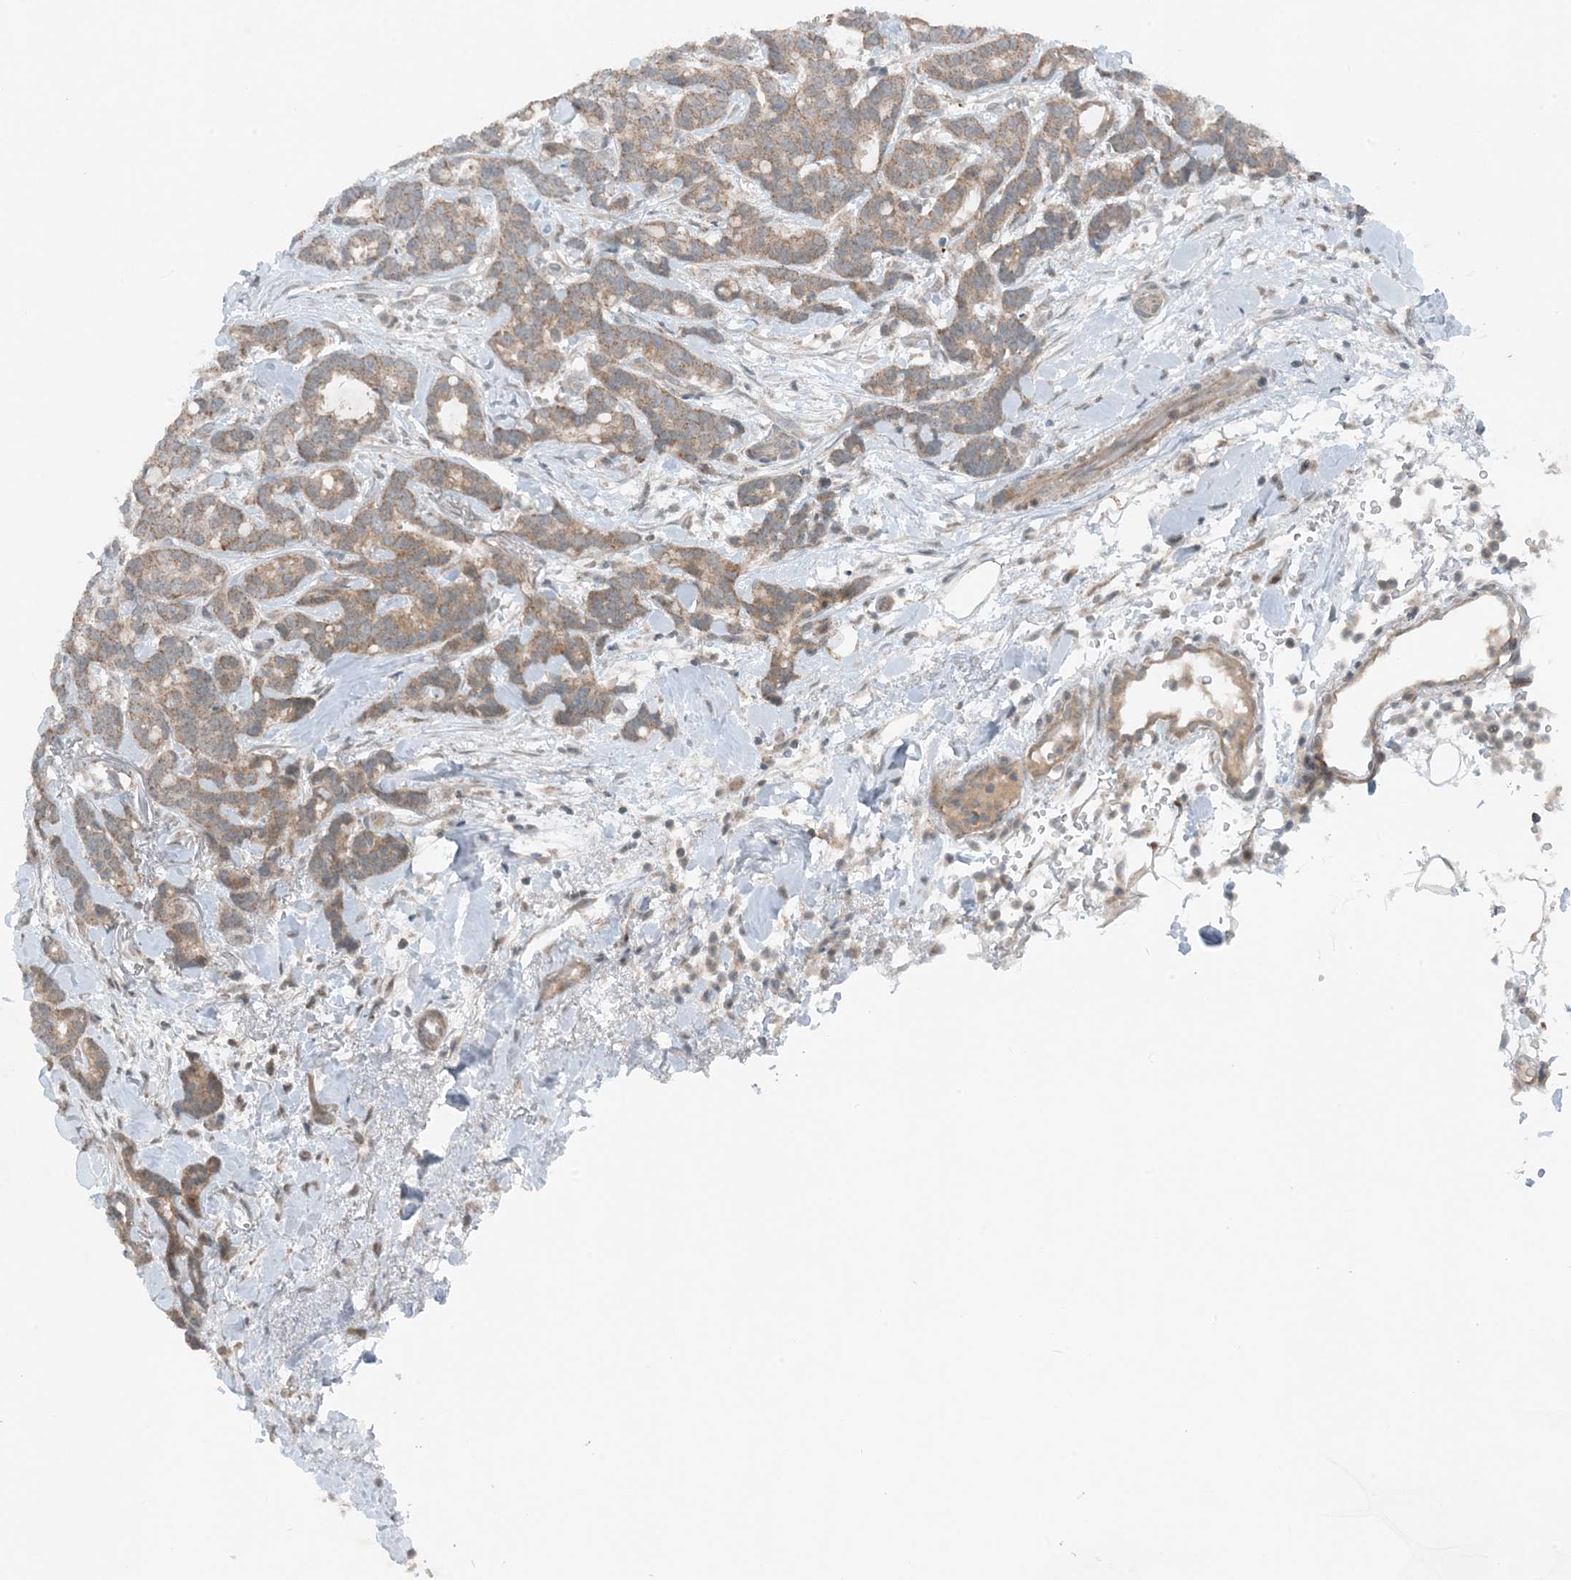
{"staining": {"intensity": "moderate", "quantity": ">75%", "location": "cytoplasmic/membranous"}, "tissue": "breast cancer", "cell_type": "Tumor cells", "image_type": "cancer", "snomed": [{"axis": "morphology", "description": "Duct carcinoma"}, {"axis": "topography", "description": "Breast"}], "caption": "High-magnification brightfield microscopy of breast cancer stained with DAB (brown) and counterstained with hematoxylin (blue). tumor cells exhibit moderate cytoplasmic/membranous expression is appreciated in about>75% of cells.", "gene": "MITD1", "patient": {"sex": "female", "age": 87}}